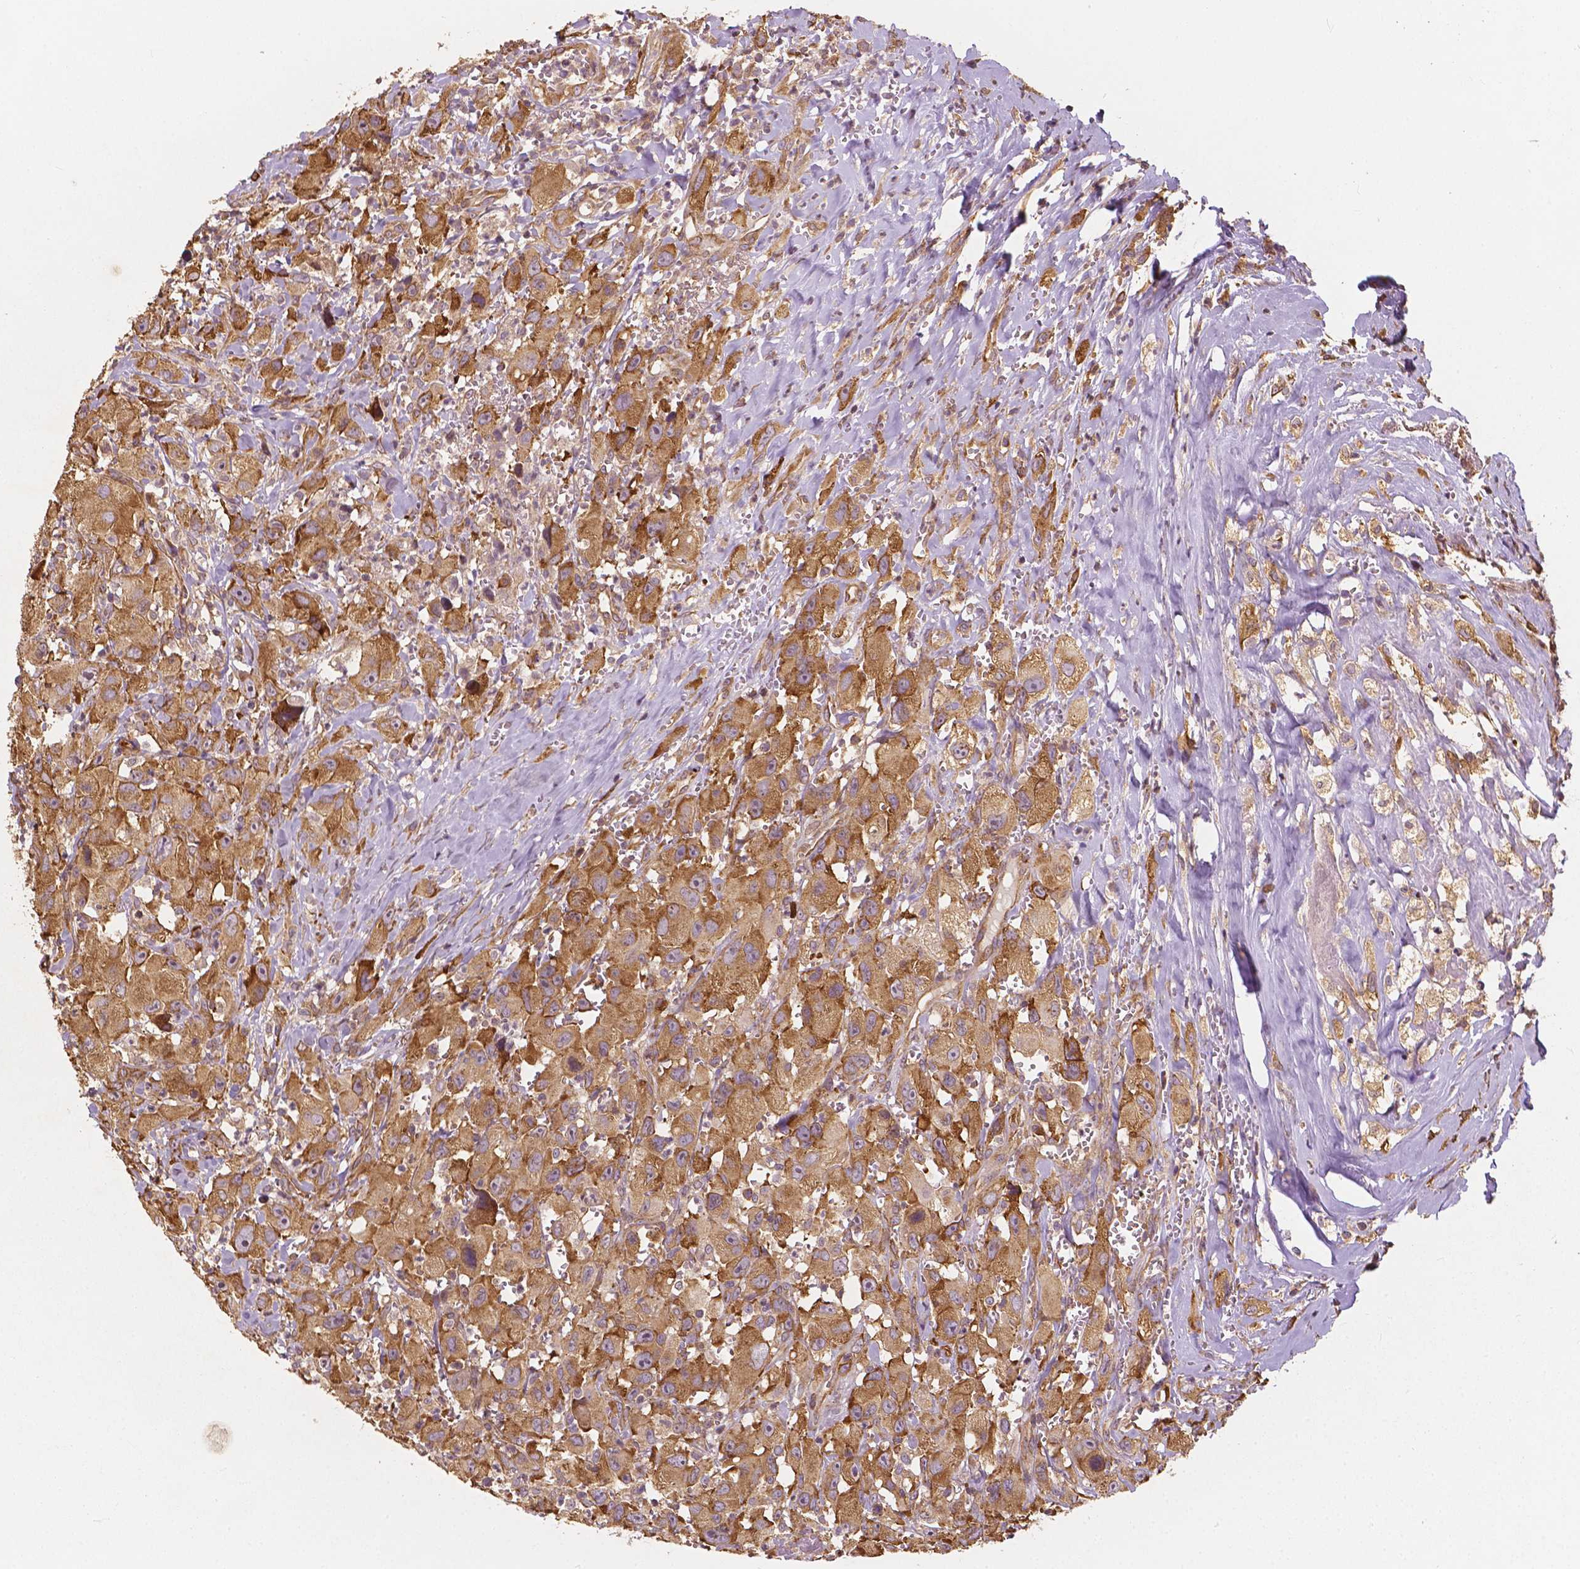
{"staining": {"intensity": "moderate", "quantity": ">75%", "location": "cytoplasmic/membranous"}, "tissue": "head and neck cancer", "cell_type": "Tumor cells", "image_type": "cancer", "snomed": [{"axis": "morphology", "description": "Squamous cell carcinoma, NOS"}, {"axis": "morphology", "description": "Squamous cell carcinoma, metastatic, NOS"}, {"axis": "topography", "description": "Oral tissue"}, {"axis": "topography", "description": "Head-Neck"}], "caption": "Immunohistochemical staining of metastatic squamous cell carcinoma (head and neck) demonstrates moderate cytoplasmic/membranous protein positivity in about >75% of tumor cells. Nuclei are stained in blue.", "gene": "G3BP1", "patient": {"sex": "female", "age": 85}}